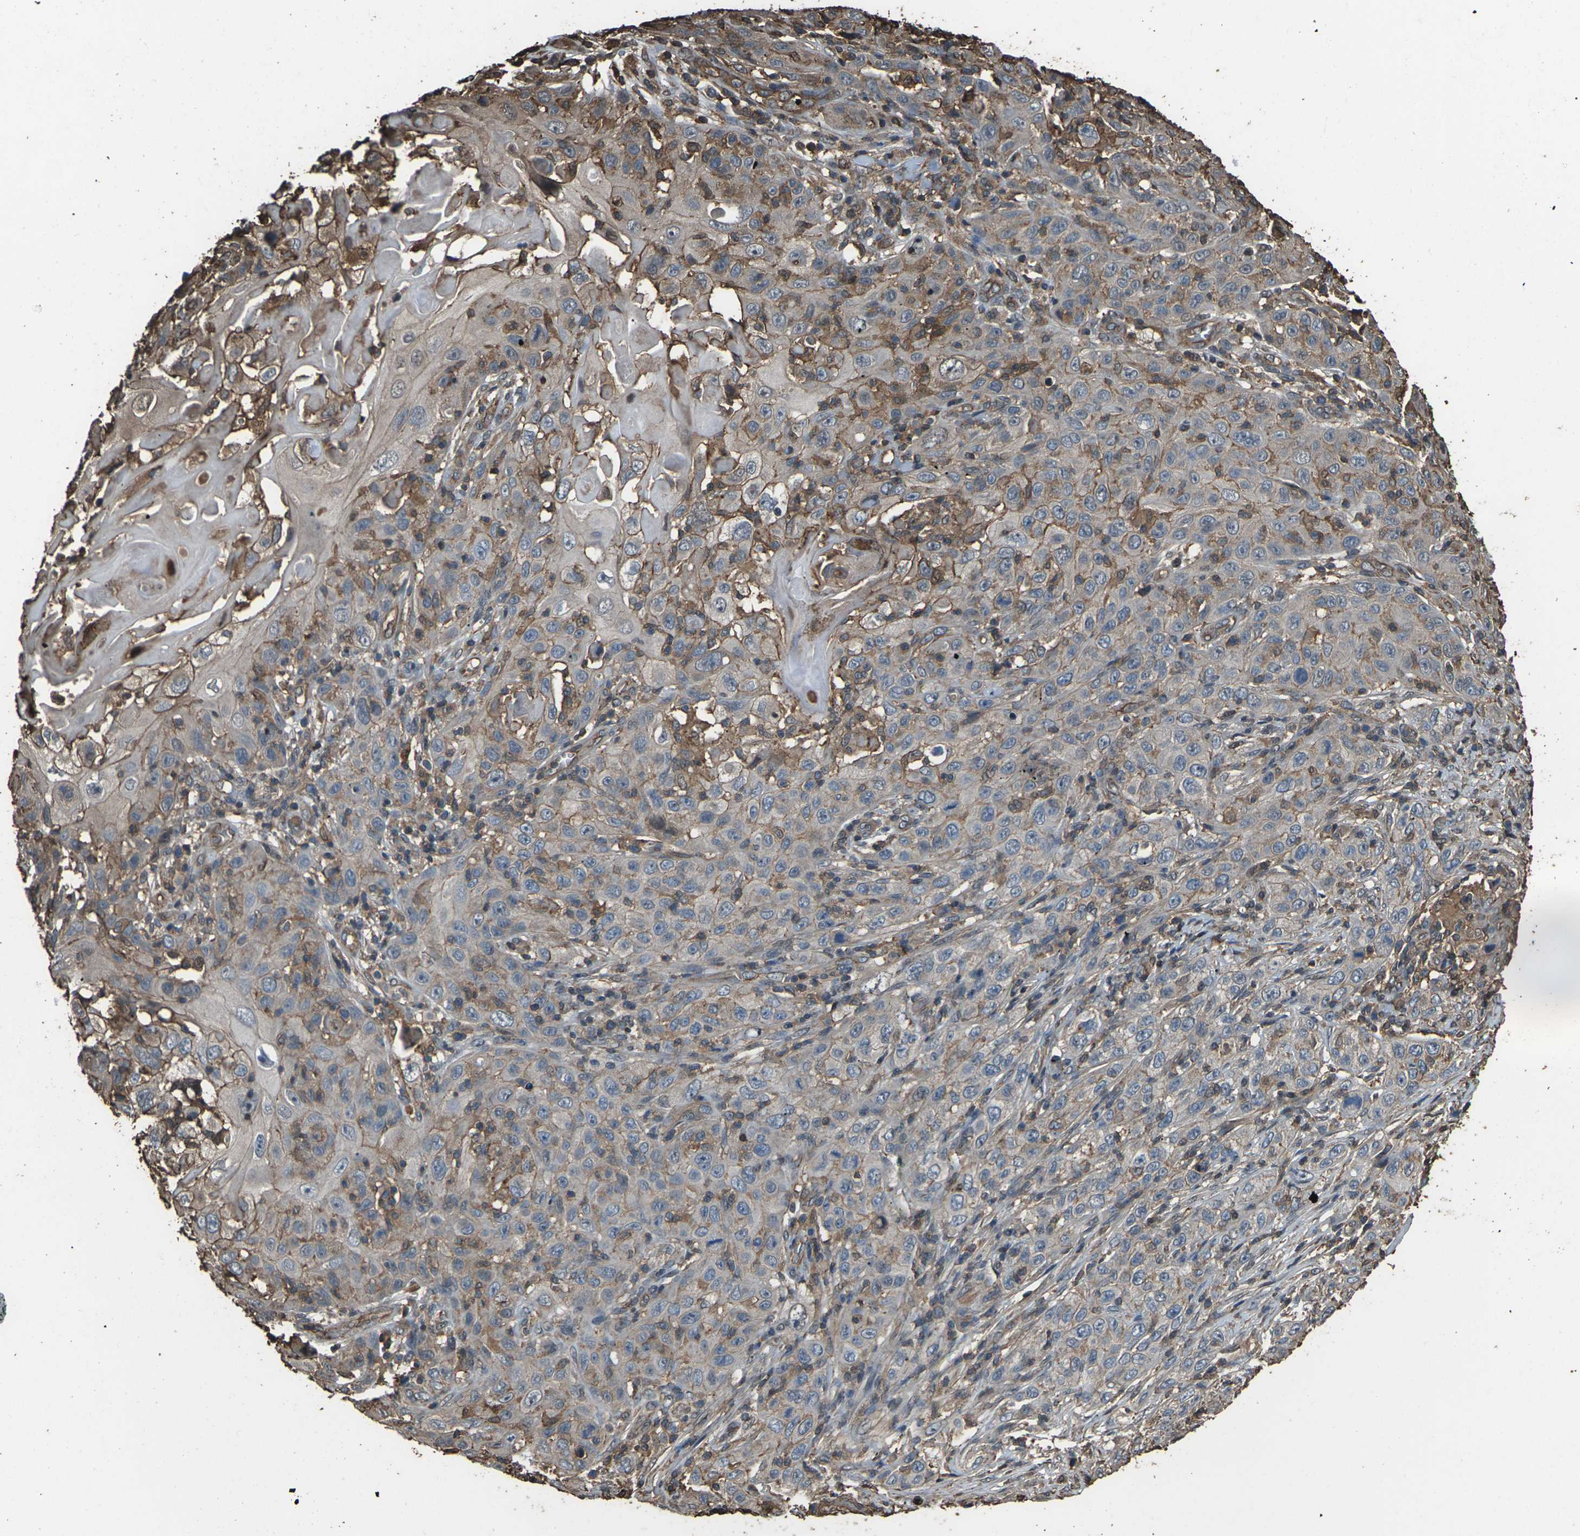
{"staining": {"intensity": "moderate", "quantity": "<25%", "location": "cytoplasmic/membranous"}, "tissue": "skin cancer", "cell_type": "Tumor cells", "image_type": "cancer", "snomed": [{"axis": "morphology", "description": "Squamous cell carcinoma, NOS"}, {"axis": "topography", "description": "Skin"}], "caption": "An IHC histopathology image of tumor tissue is shown. Protein staining in brown labels moderate cytoplasmic/membranous positivity in squamous cell carcinoma (skin) within tumor cells.", "gene": "DHPS", "patient": {"sex": "female", "age": 88}}